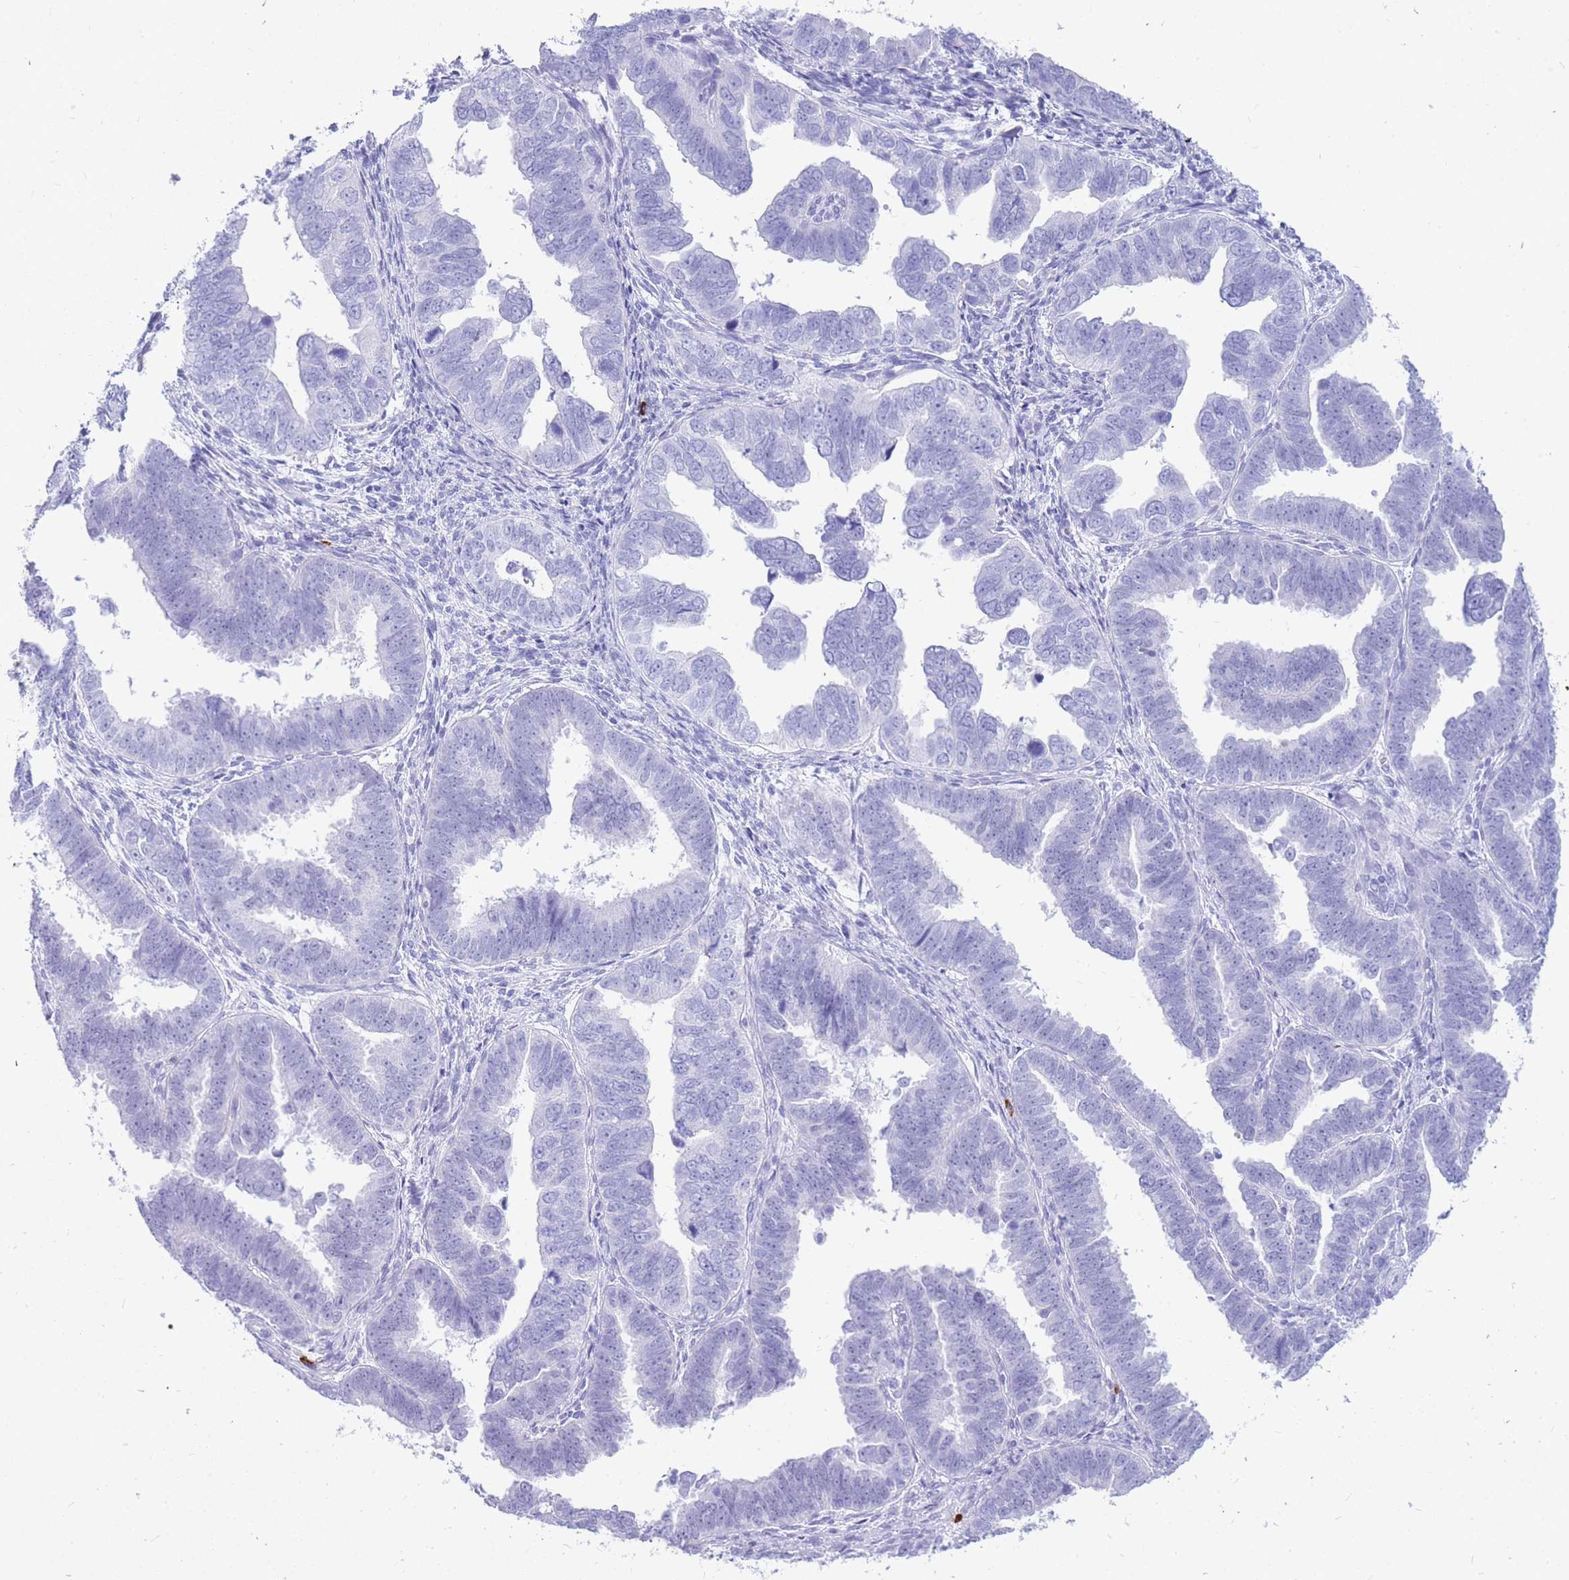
{"staining": {"intensity": "negative", "quantity": "none", "location": "none"}, "tissue": "endometrial cancer", "cell_type": "Tumor cells", "image_type": "cancer", "snomed": [{"axis": "morphology", "description": "Adenocarcinoma, NOS"}, {"axis": "topography", "description": "Endometrium"}], "caption": "This is an immunohistochemistry (IHC) photomicrograph of human endometrial adenocarcinoma. There is no positivity in tumor cells.", "gene": "HERC1", "patient": {"sex": "female", "age": 75}}